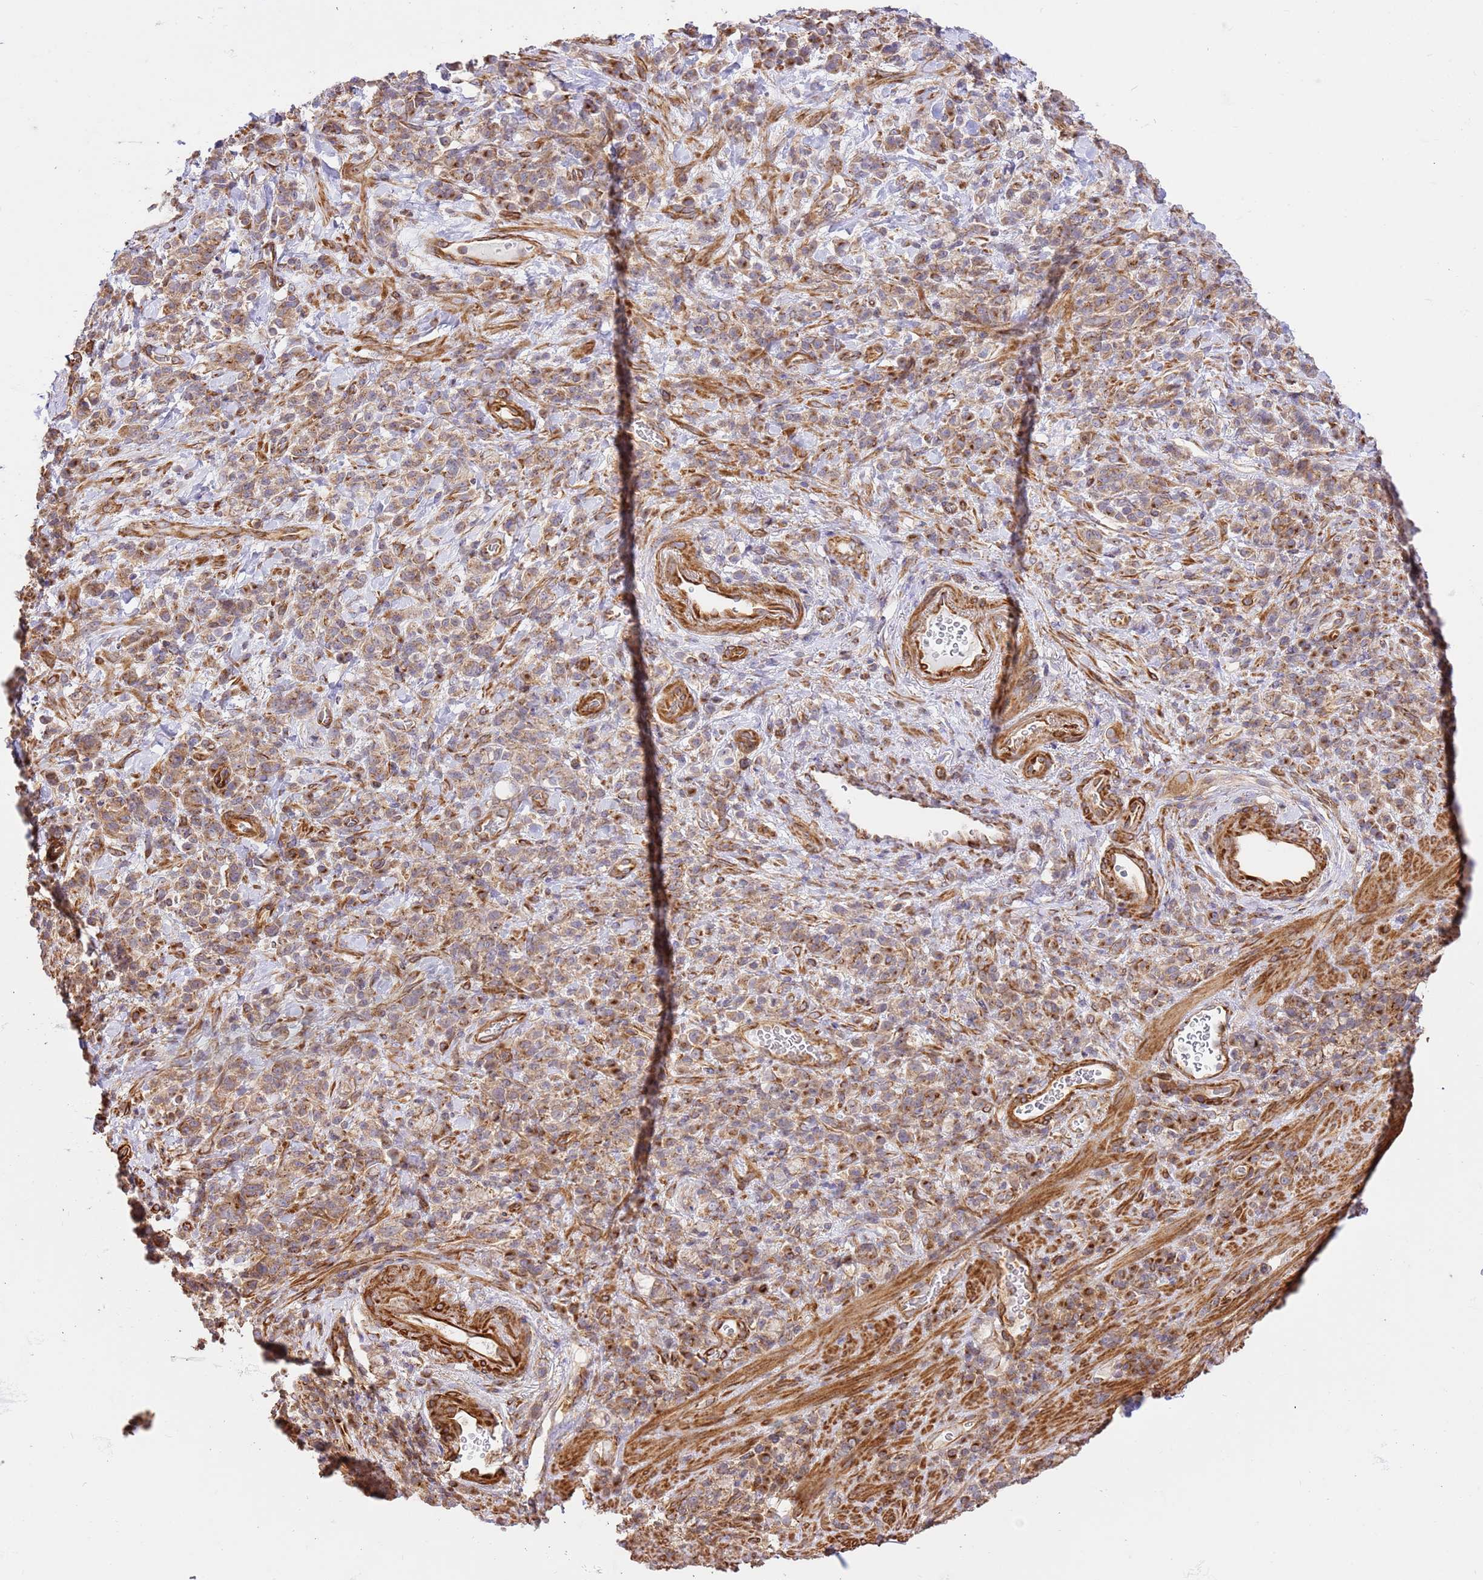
{"staining": {"intensity": "moderate", "quantity": ">75%", "location": "cytoplasmic/membranous"}, "tissue": "stomach cancer", "cell_type": "Tumor cells", "image_type": "cancer", "snomed": [{"axis": "morphology", "description": "Adenocarcinoma, NOS"}, {"axis": "topography", "description": "Stomach"}], "caption": "The image exhibits a brown stain indicating the presence of a protein in the cytoplasmic/membranous of tumor cells in stomach cancer (adenocarcinoma).", "gene": "ZBTB39", "patient": {"sex": "male", "age": 77}}